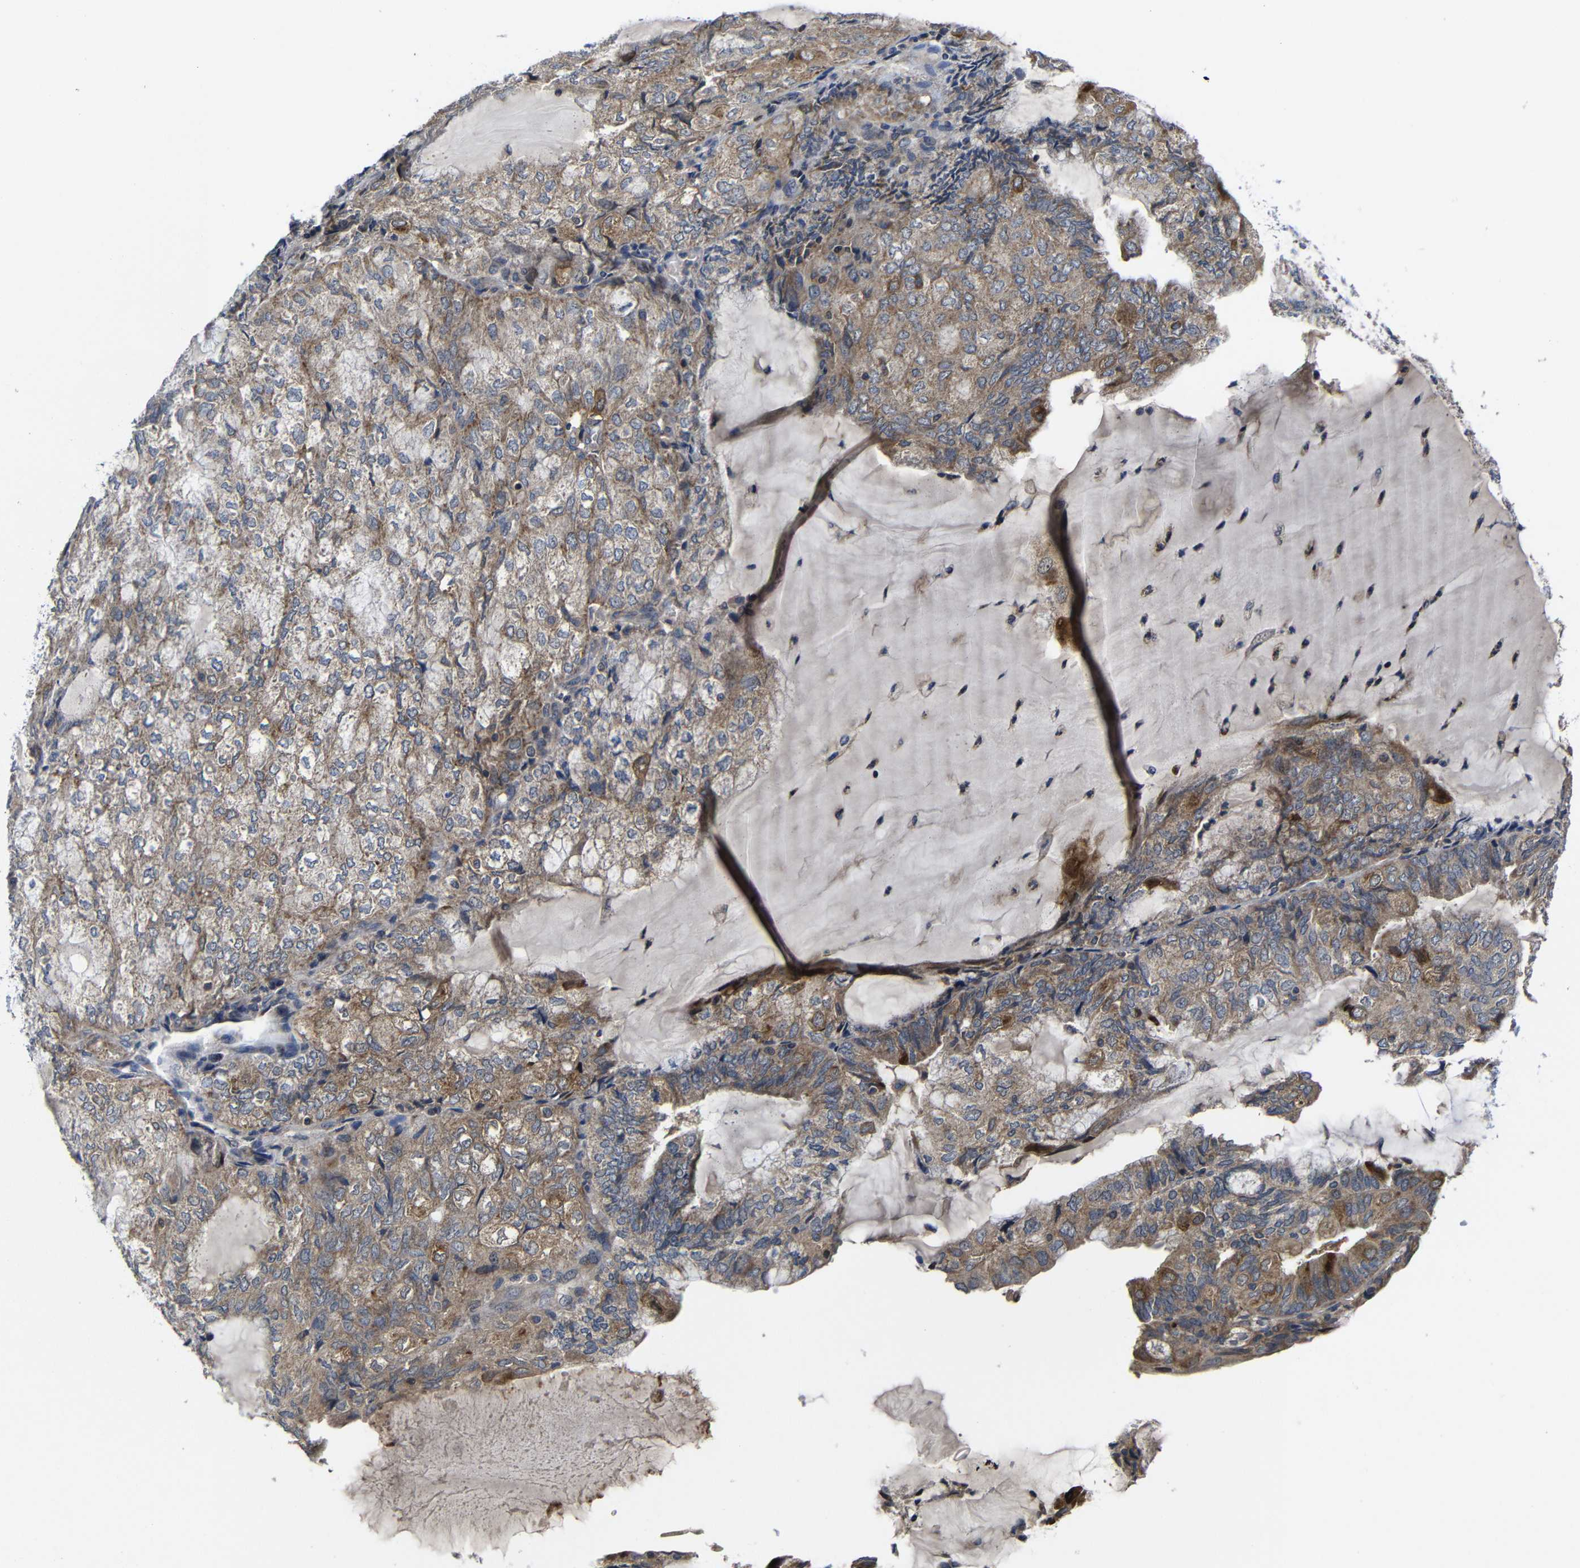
{"staining": {"intensity": "moderate", "quantity": ">75%", "location": "cytoplasmic/membranous"}, "tissue": "endometrial cancer", "cell_type": "Tumor cells", "image_type": "cancer", "snomed": [{"axis": "morphology", "description": "Adenocarcinoma, NOS"}, {"axis": "topography", "description": "Endometrium"}], "caption": "An immunohistochemistry image of neoplastic tissue is shown. Protein staining in brown highlights moderate cytoplasmic/membranous positivity in endometrial cancer (adenocarcinoma) within tumor cells.", "gene": "LPAR5", "patient": {"sex": "female", "age": 81}}